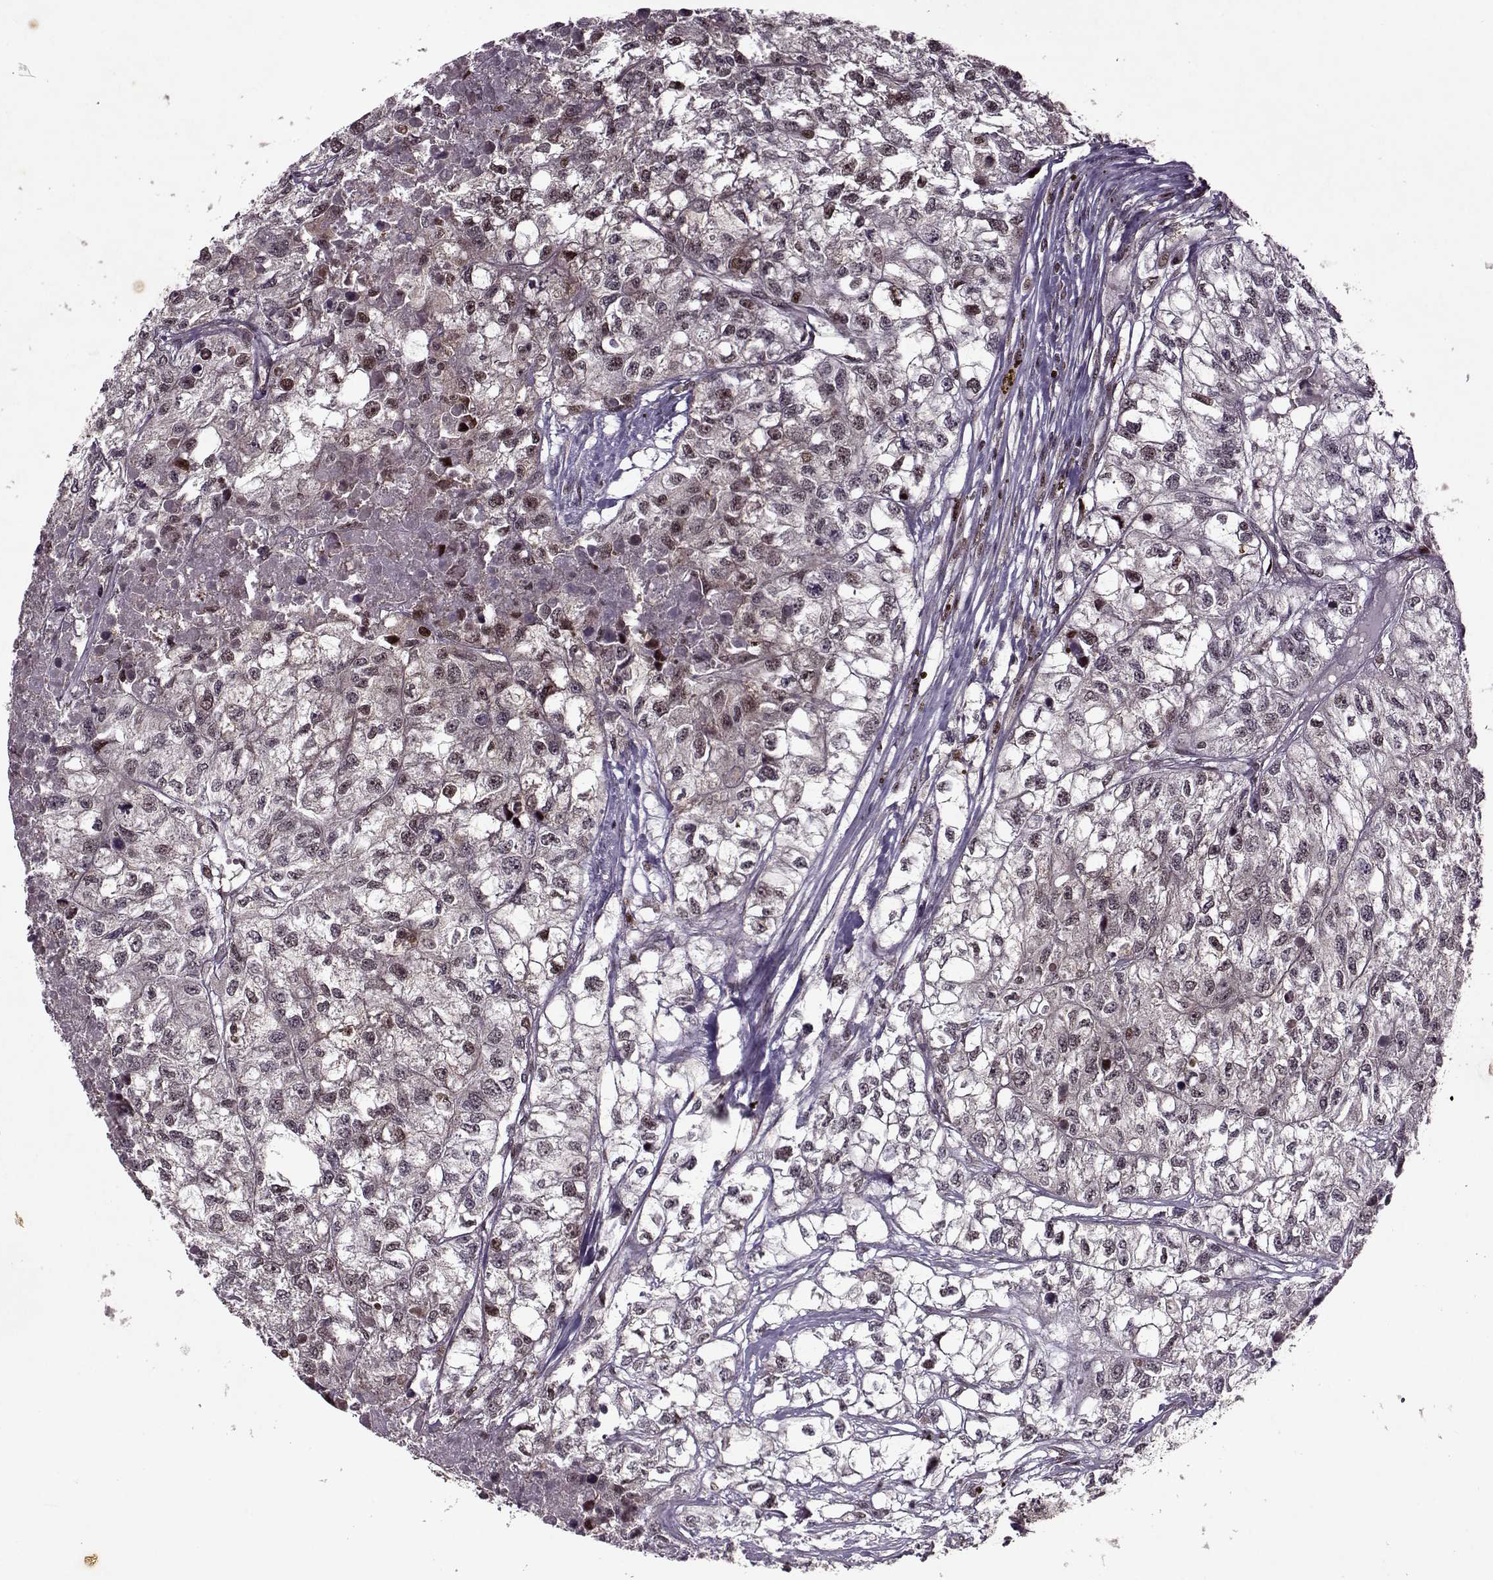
{"staining": {"intensity": "weak", "quantity": "<25%", "location": "nuclear"}, "tissue": "renal cancer", "cell_type": "Tumor cells", "image_type": "cancer", "snomed": [{"axis": "morphology", "description": "Adenocarcinoma, NOS"}, {"axis": "topography", "description": "Kidney"}], "caption": "Renal adenocarcinoma was stained to show a protein in brown. There is no significant positivity in tumor cells.", "gene": "PSMA7", "patient": {"sex": "male", "age": 56}}